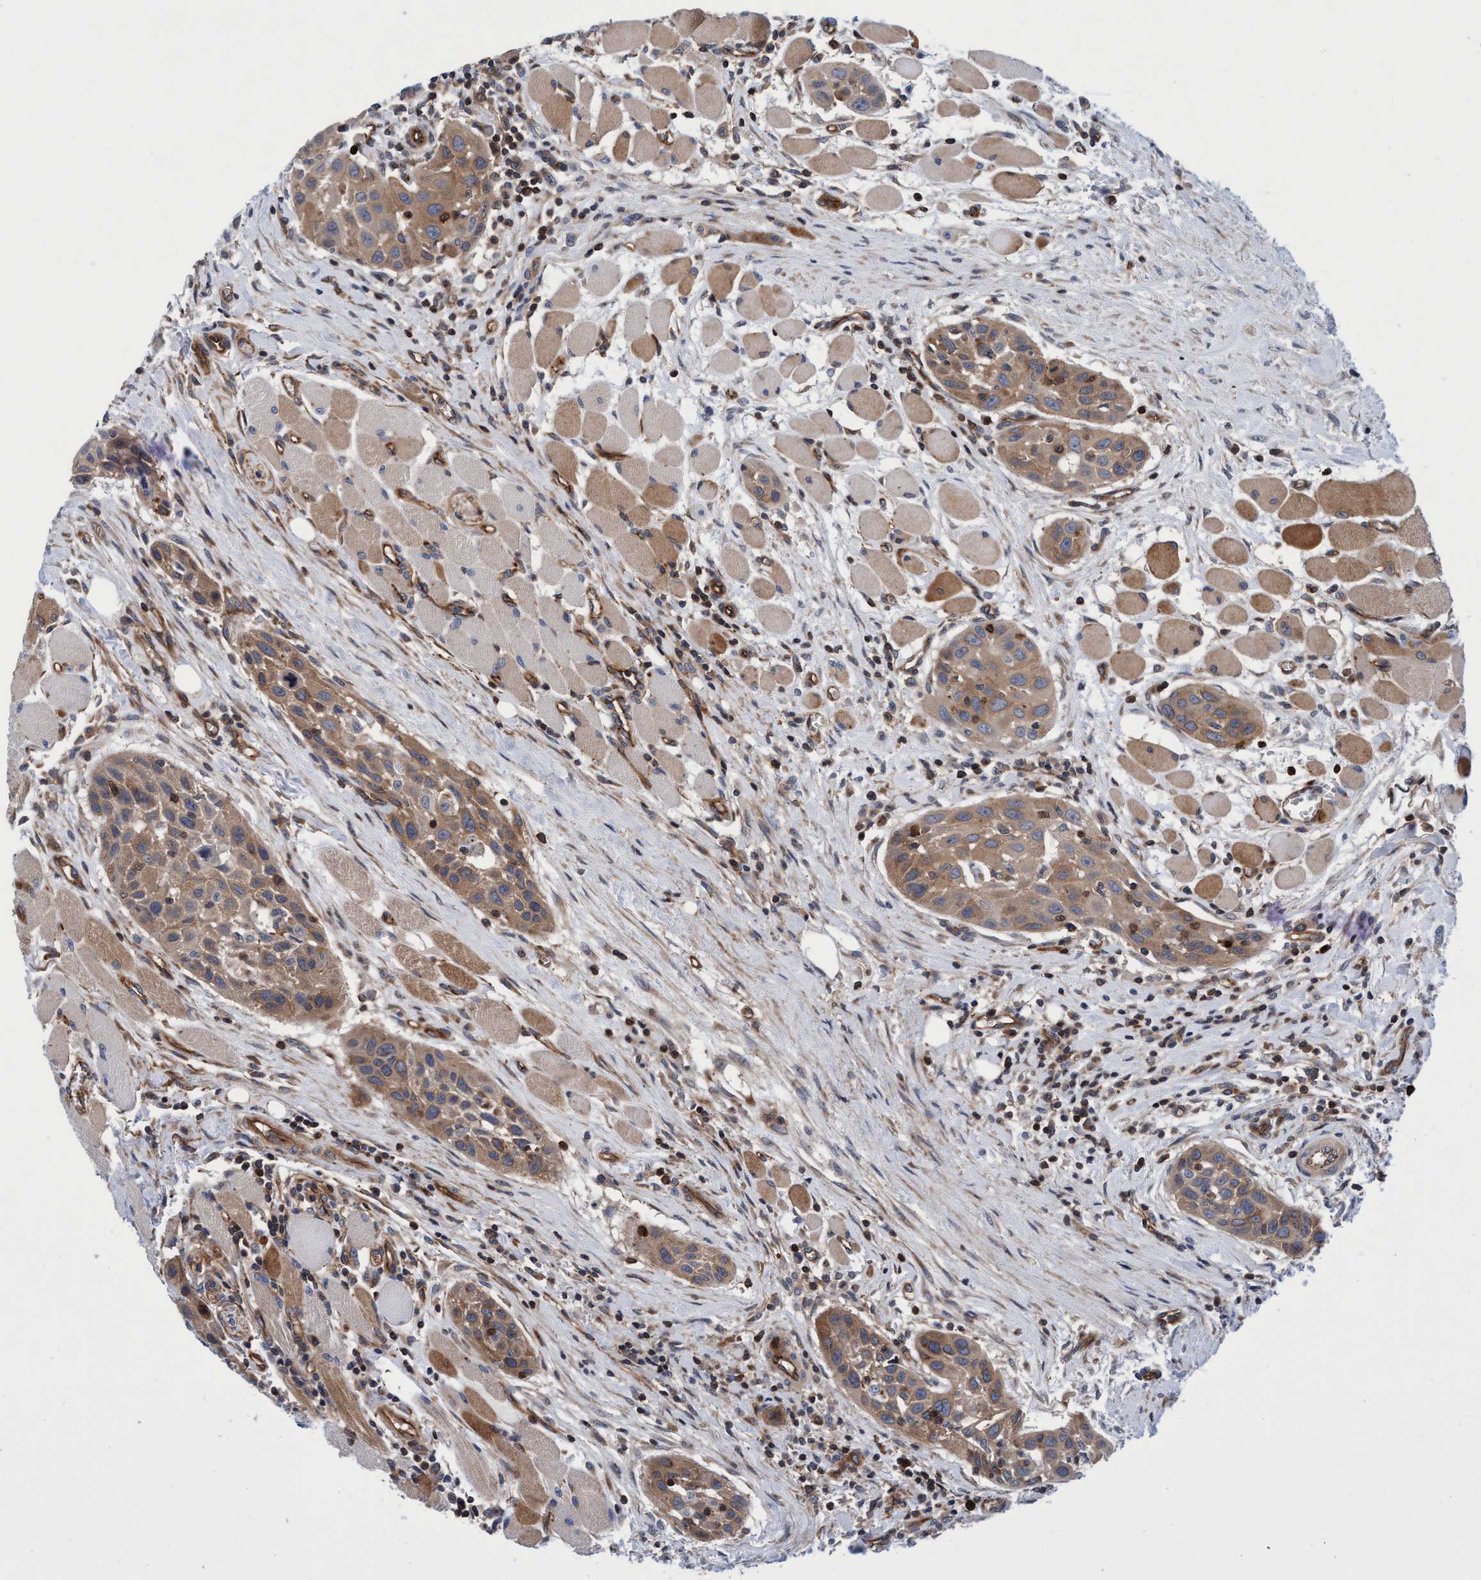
{"staining": {"intensity": "moderate", "quantity": ">75%", "location": "cytoplasmic/membranous"}, "tissue": "head and neck cancer", "cell_type": "Tumor cells", "image_type": "cancer", "snomed": [{"axis": "morphology", "description": "Squamous cell carcinoma, NOS"}, {"axis": "topography", "description": "Oral tissue"}, {"axis": "topography", "description": "Head-Neck"}], "caption": "The histopathology image shows immunohistochemical staining of squamous cell carcinoma (head and neck). There is moderate cytoplasmic/membranous staining is seen in approximately >75% of tumor cells.", "gene": "MCM3AP", "patient": {"sex": "female", "age": 50}}